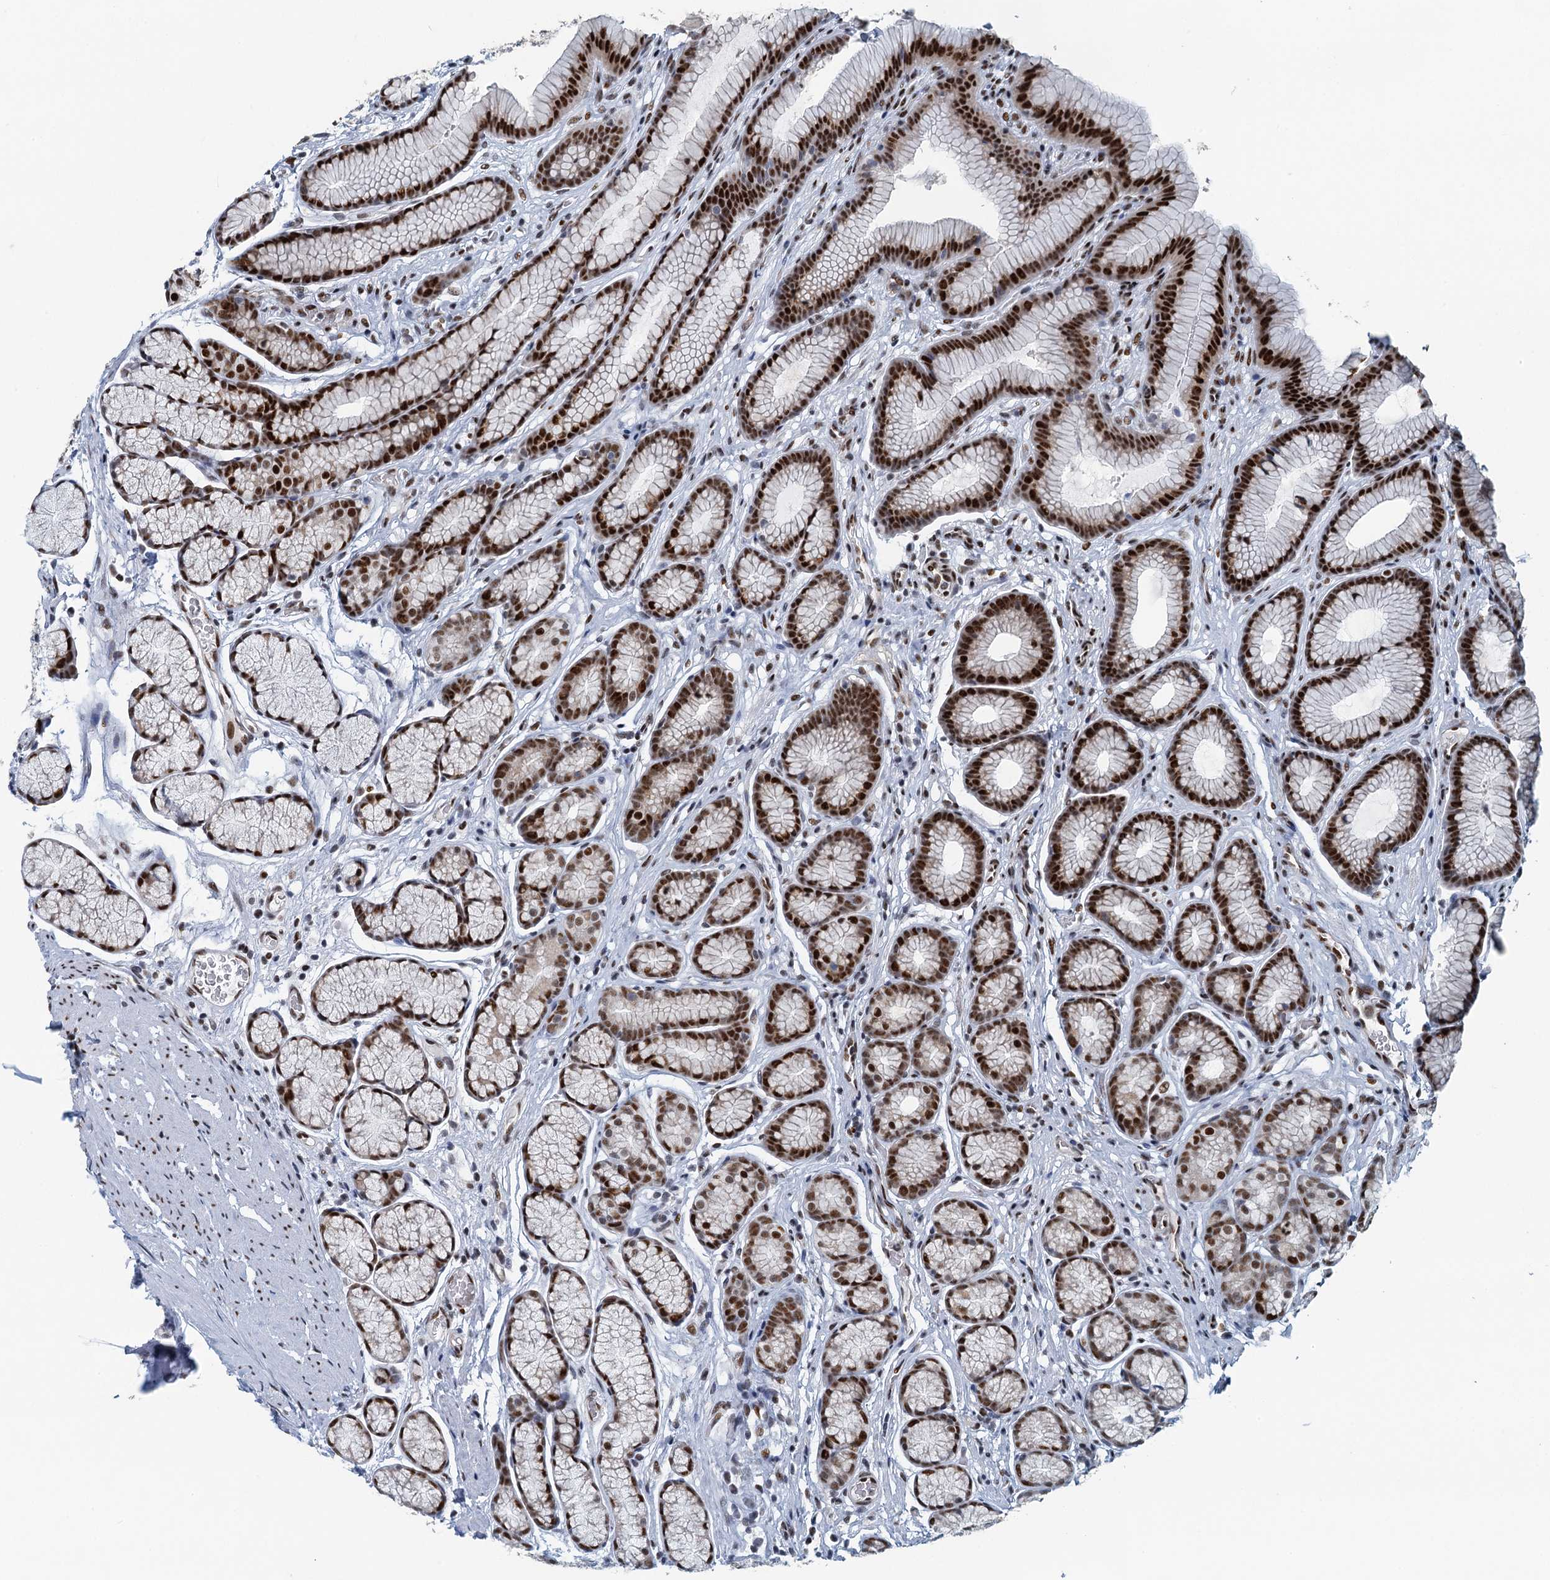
{"staining": {"intensity": "strong", "quantity": "25%-75%", "location": "nuclear"}, "tissue": "stomach", "cell_type": "Glandular cells", "image_type": "normal", "snomed": [{"axis": "morphology", "description": "Normal tissue, NOS"}, {"axis": "topography", "description": "Stomach"}], "caption": "Glandular cells reveal high levels of strong nuclear positivity in about 25%-75% of cells in benign human stomach. (DAB = brown stain, brightfield microscopy at high magnification).", "gene": "TTLL9", "patient": {"sex": "male", "age": 42}}